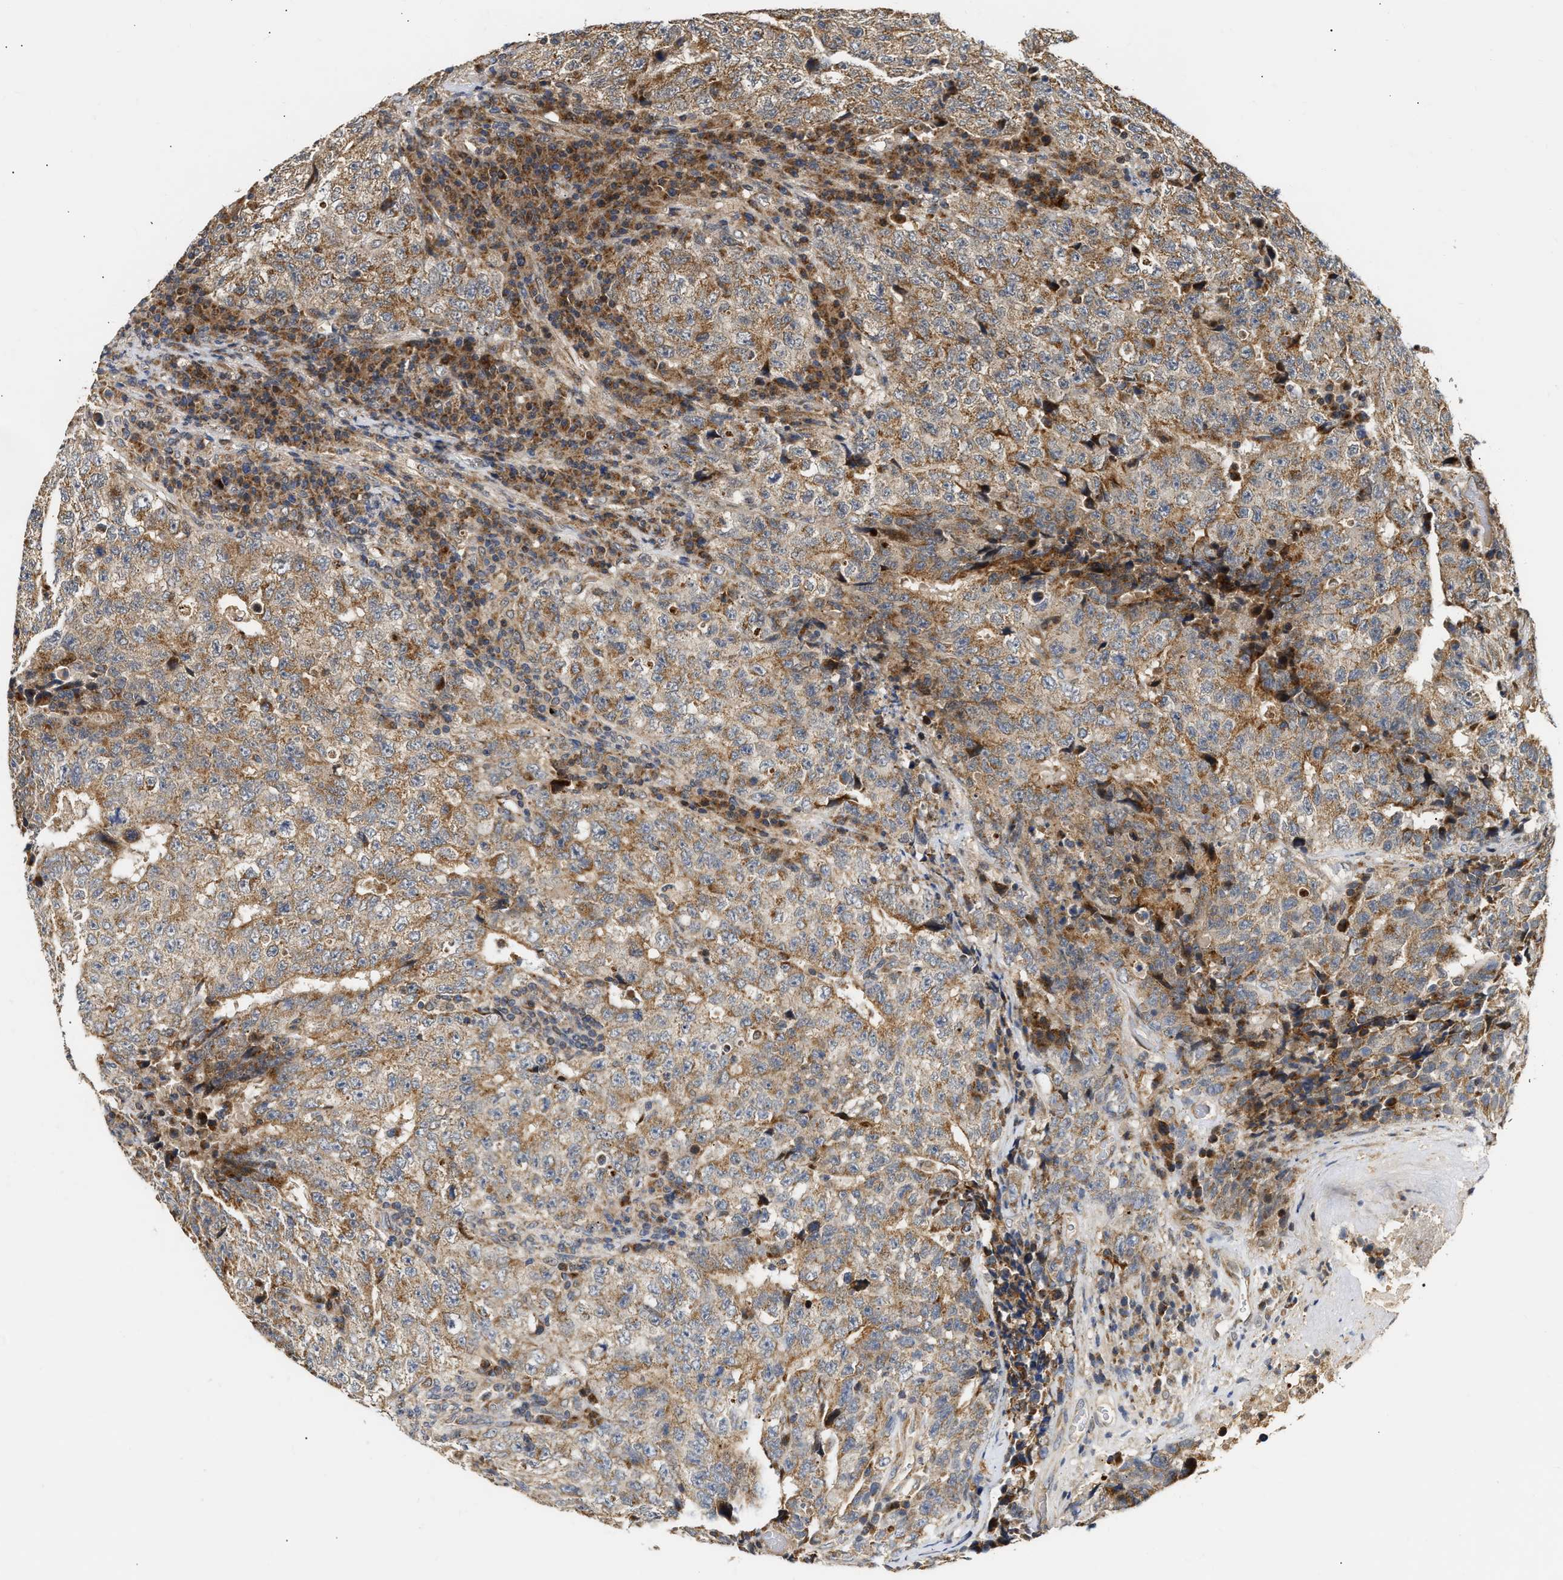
{"staining": {"intensity": "moderate", "quantity": ">75%", "location": "cytoplasmic/membranous"}, "tissue": "testis cancer", "cell_type": "Tumor cells", "image_type": "cancer", "snomed": [{"axis": "morphology", "description": "Necrosis, NOS"}, {"axis": "morphology", "description": "Carcinoma, Embryonal, NOS"}, {"axis": "topography", "description": "Testis"}], "caption": "Immunohistochemistry (IHC) (DAB) staining of testis cancer (embryonal carcinoma) demonstrates moderate cytoplasmic/membranous protein expression in about >75% of tumor cells.", "gene": "EXTL2", "patient": {"sex": "male", "age": 19}}